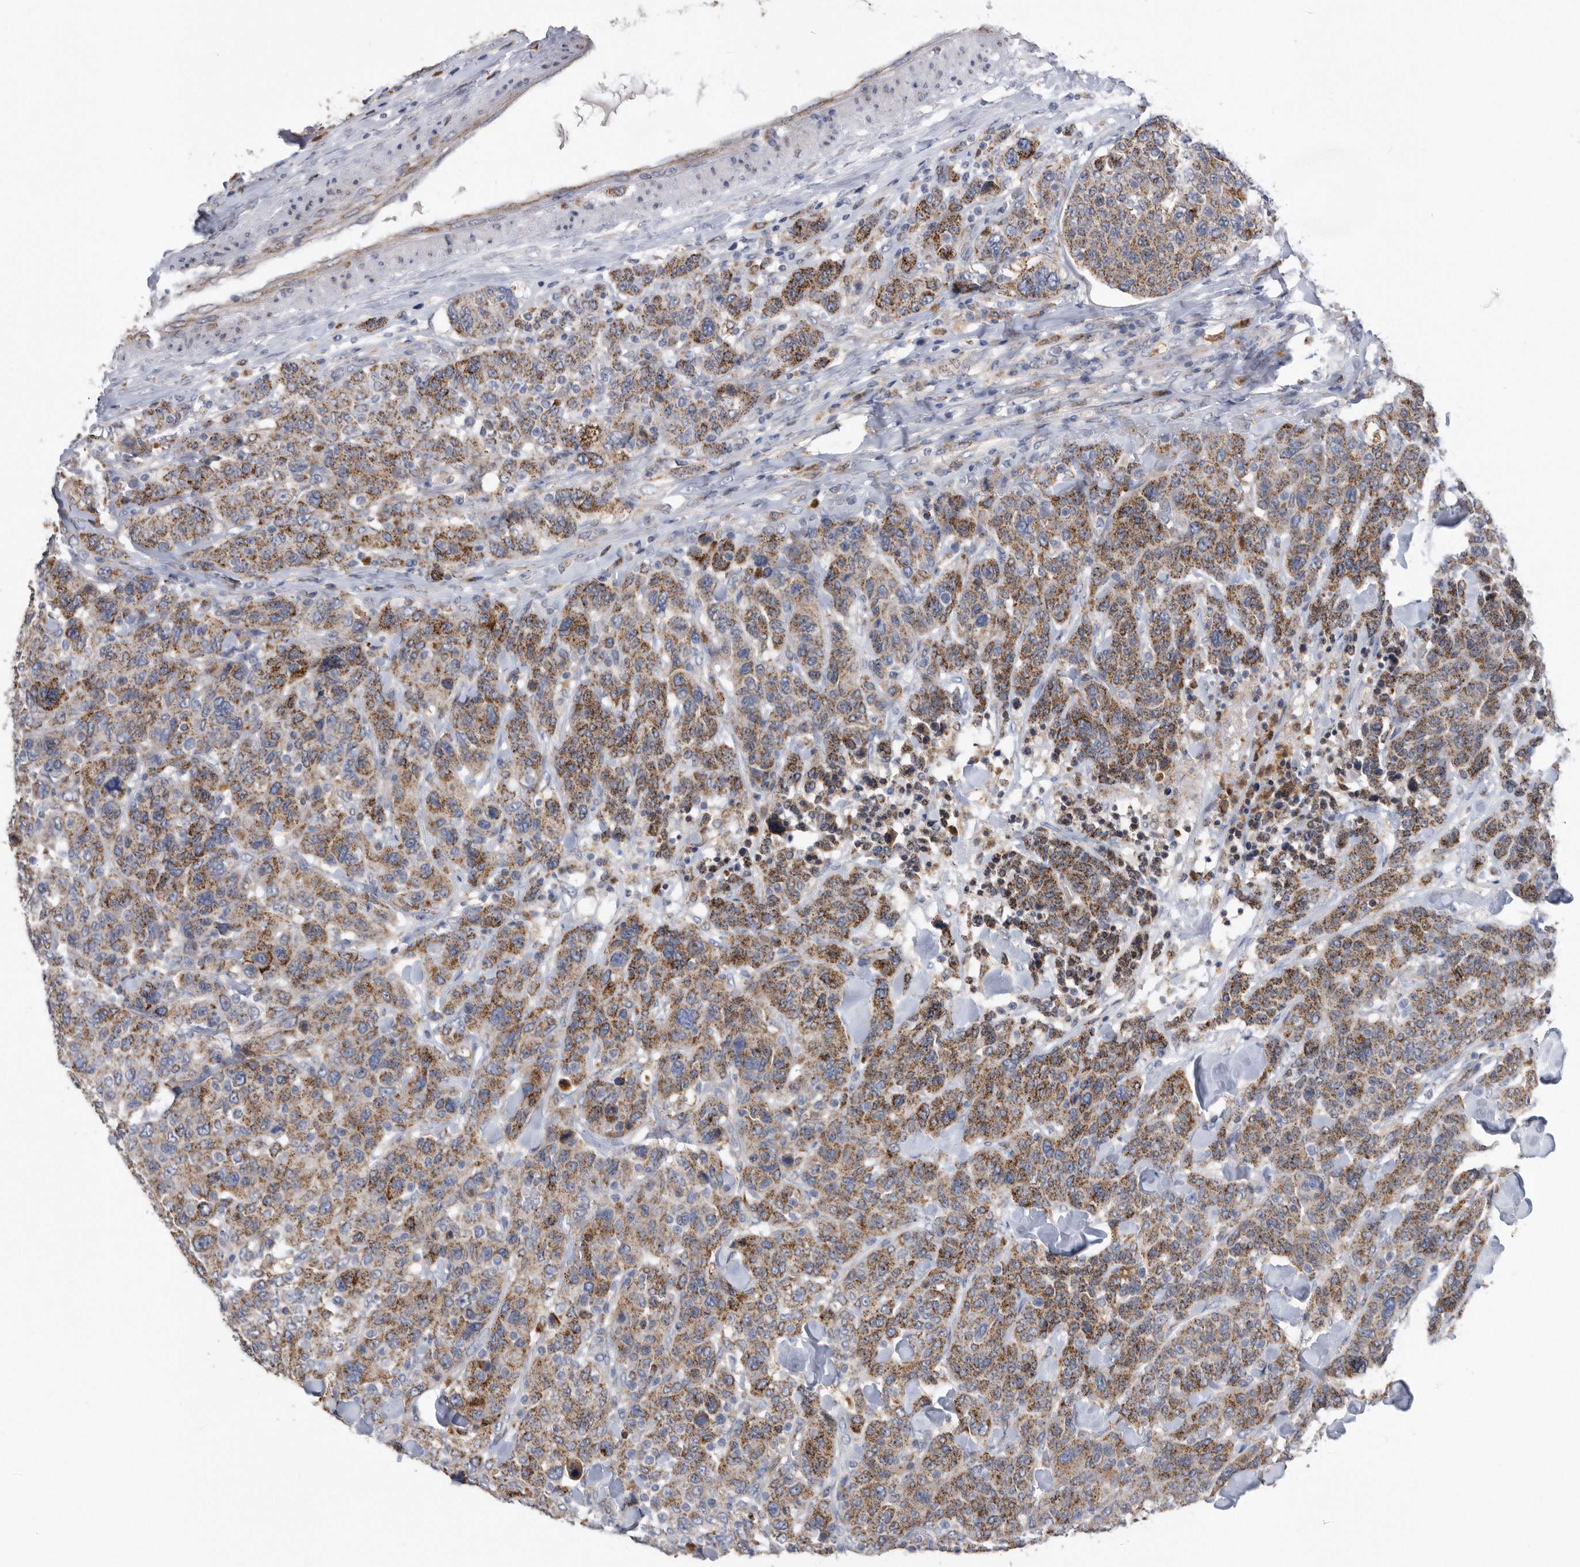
{"staining": {"intensity": "moderate", "quantity": ">75%", "location": "cytoplasmic/membranous"}, "tissue": "breast cancer", "cell_type": "Tumor cells", "image_type": "cancer", "snomed": [{"axis": "morphology", "description": "Duct carcinoma"}, {"axis": "topography", "description": "Breast"}], "caption": "Tumor cells exhibit medium levels of moderate cytoplasmic/membranous positivity in approximately >75% of cells in breast cancer (infiltrating ductal carcinoma).", "gene": "CRISPLD2", "patient": {"sex": "female", "age": 37}}